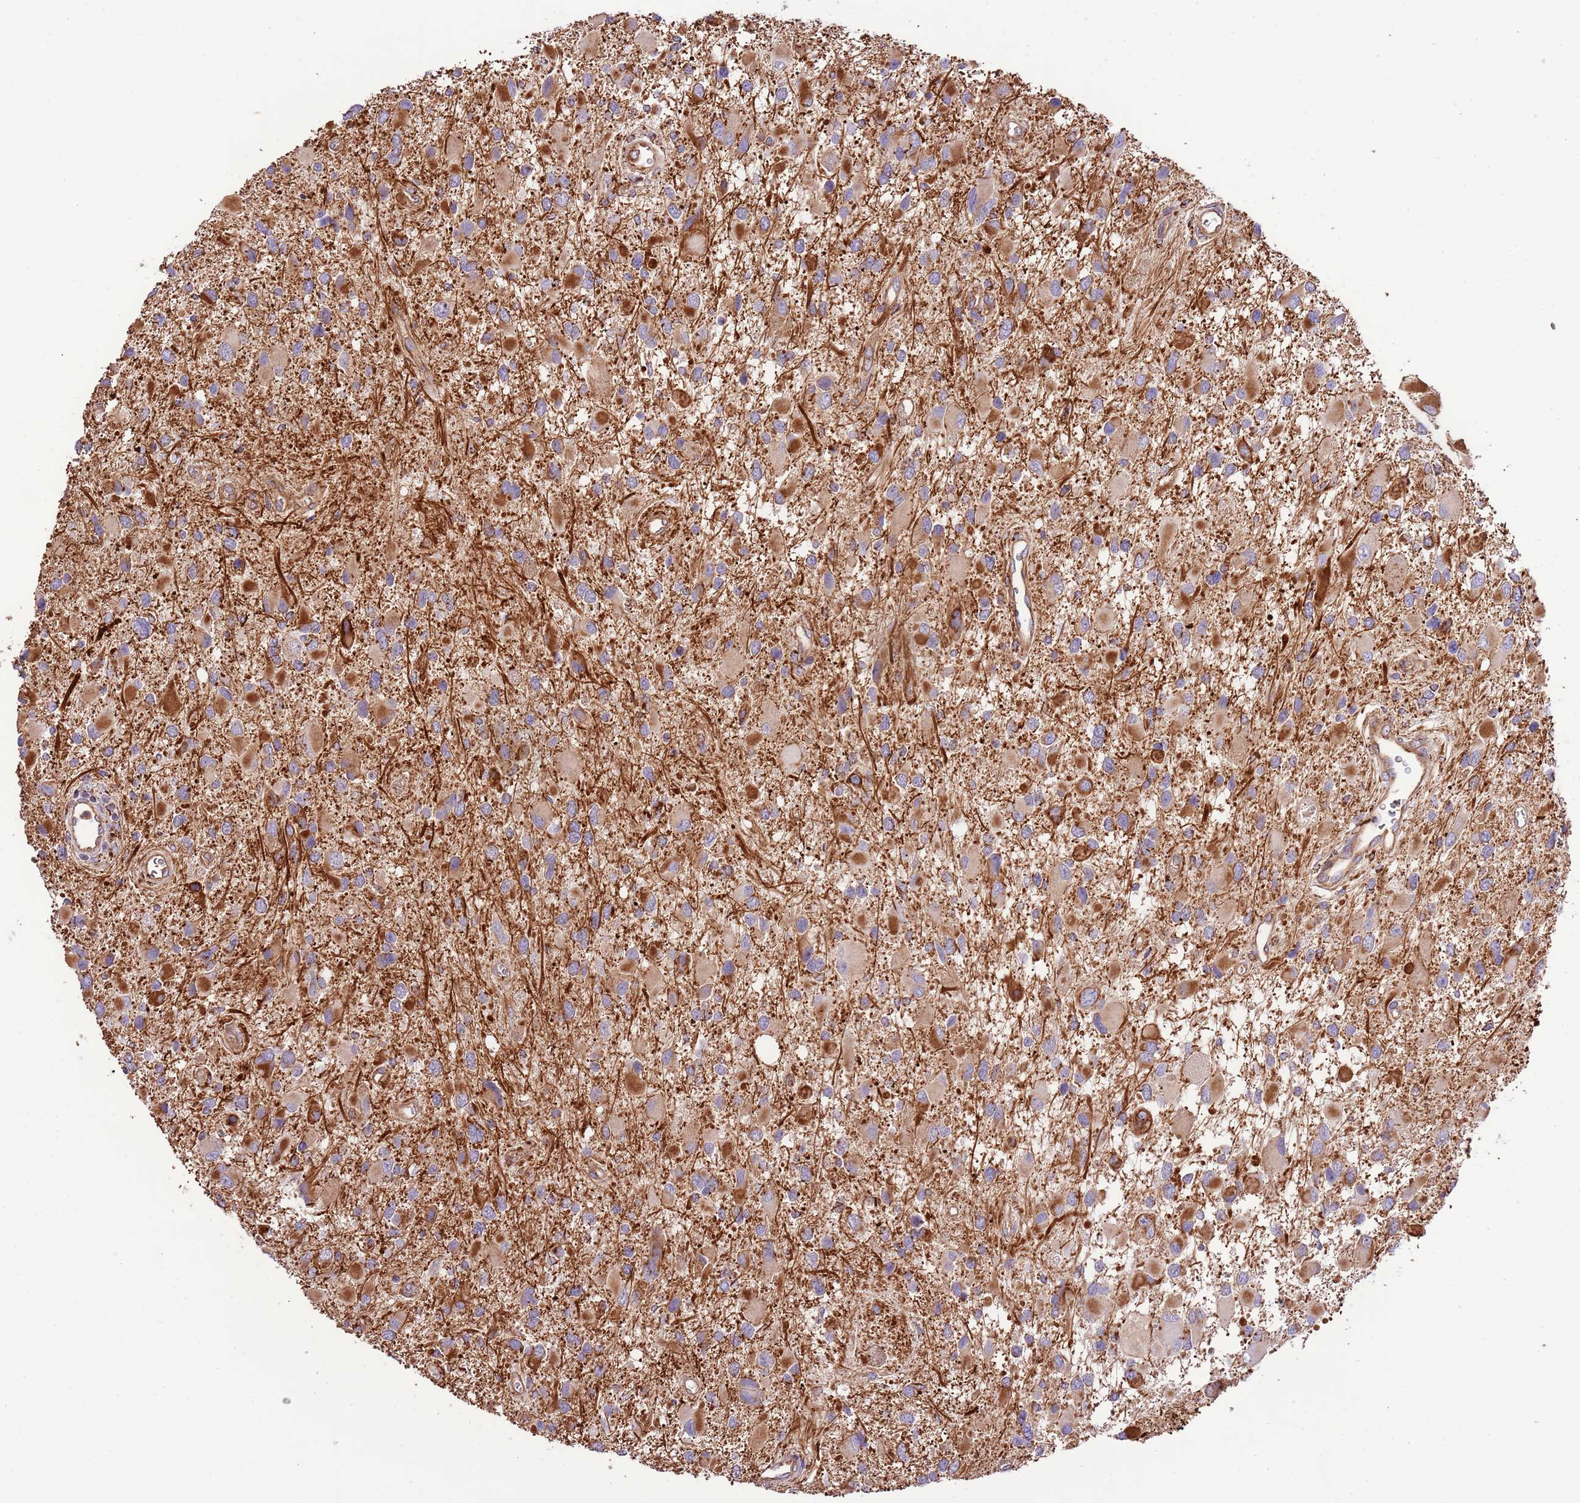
{"staining": {"intensity": "strong", "quantity": "25%-75%", "location": "cytoplasmic/membranous"}, "tissue": "glioma", "cell_type": "Tumor cells", "image_type": "cancer", "snomed": [{"axis": "morphology", "description": "Glioma, malignant, High grade"}, {"axis": "topography", "description": "Brain"}], "caption": "Human glioma stained with a protein marker displays strong staining in tumor cells.", "gene": "DOCK6", "patient": {"sex": "male", "age": 53}}